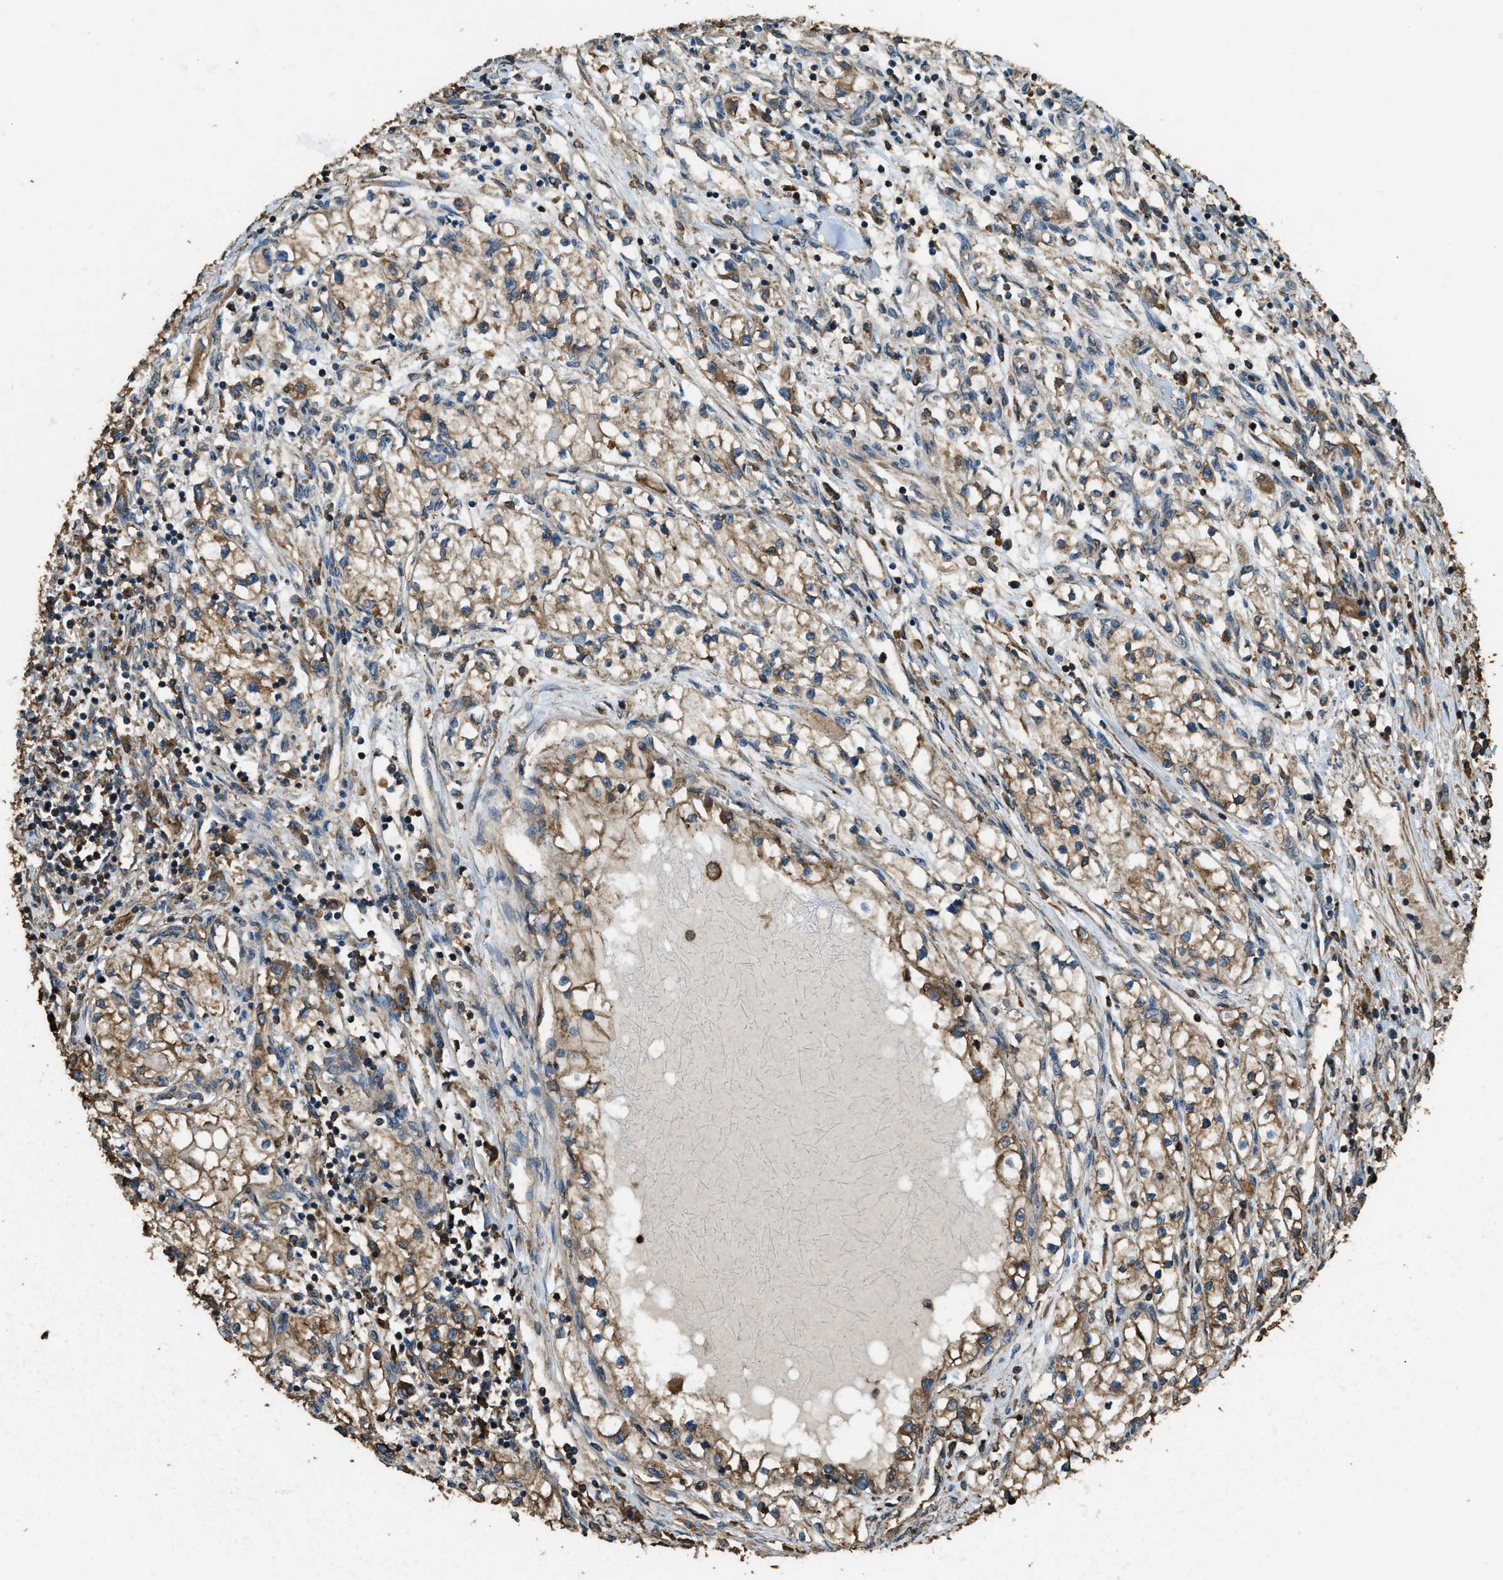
{"staining": {"intensity": "moderate", "quantity": ">75%", "location": "cytoplasmic/membranous"}, "tissue": "renal cancer", "cell_type": "Tumor cells", "image_type": "cancer", "snomed": [{"axis": "morphology", "description": "Adenocarcinoma, NOS"}, {"axis": "topography", "description": "Kidney"}], "caption": "An immunohistochemistry (IHC) histopathology image of neoplastic tissue is shown. Protein staining in brown highlights moderate cytoplasmic/membranous positivity in renal adenocarcinoma within tumor cells.", "gene": "ERGIC1", "patient": {"sex": "male", "age": 68}}